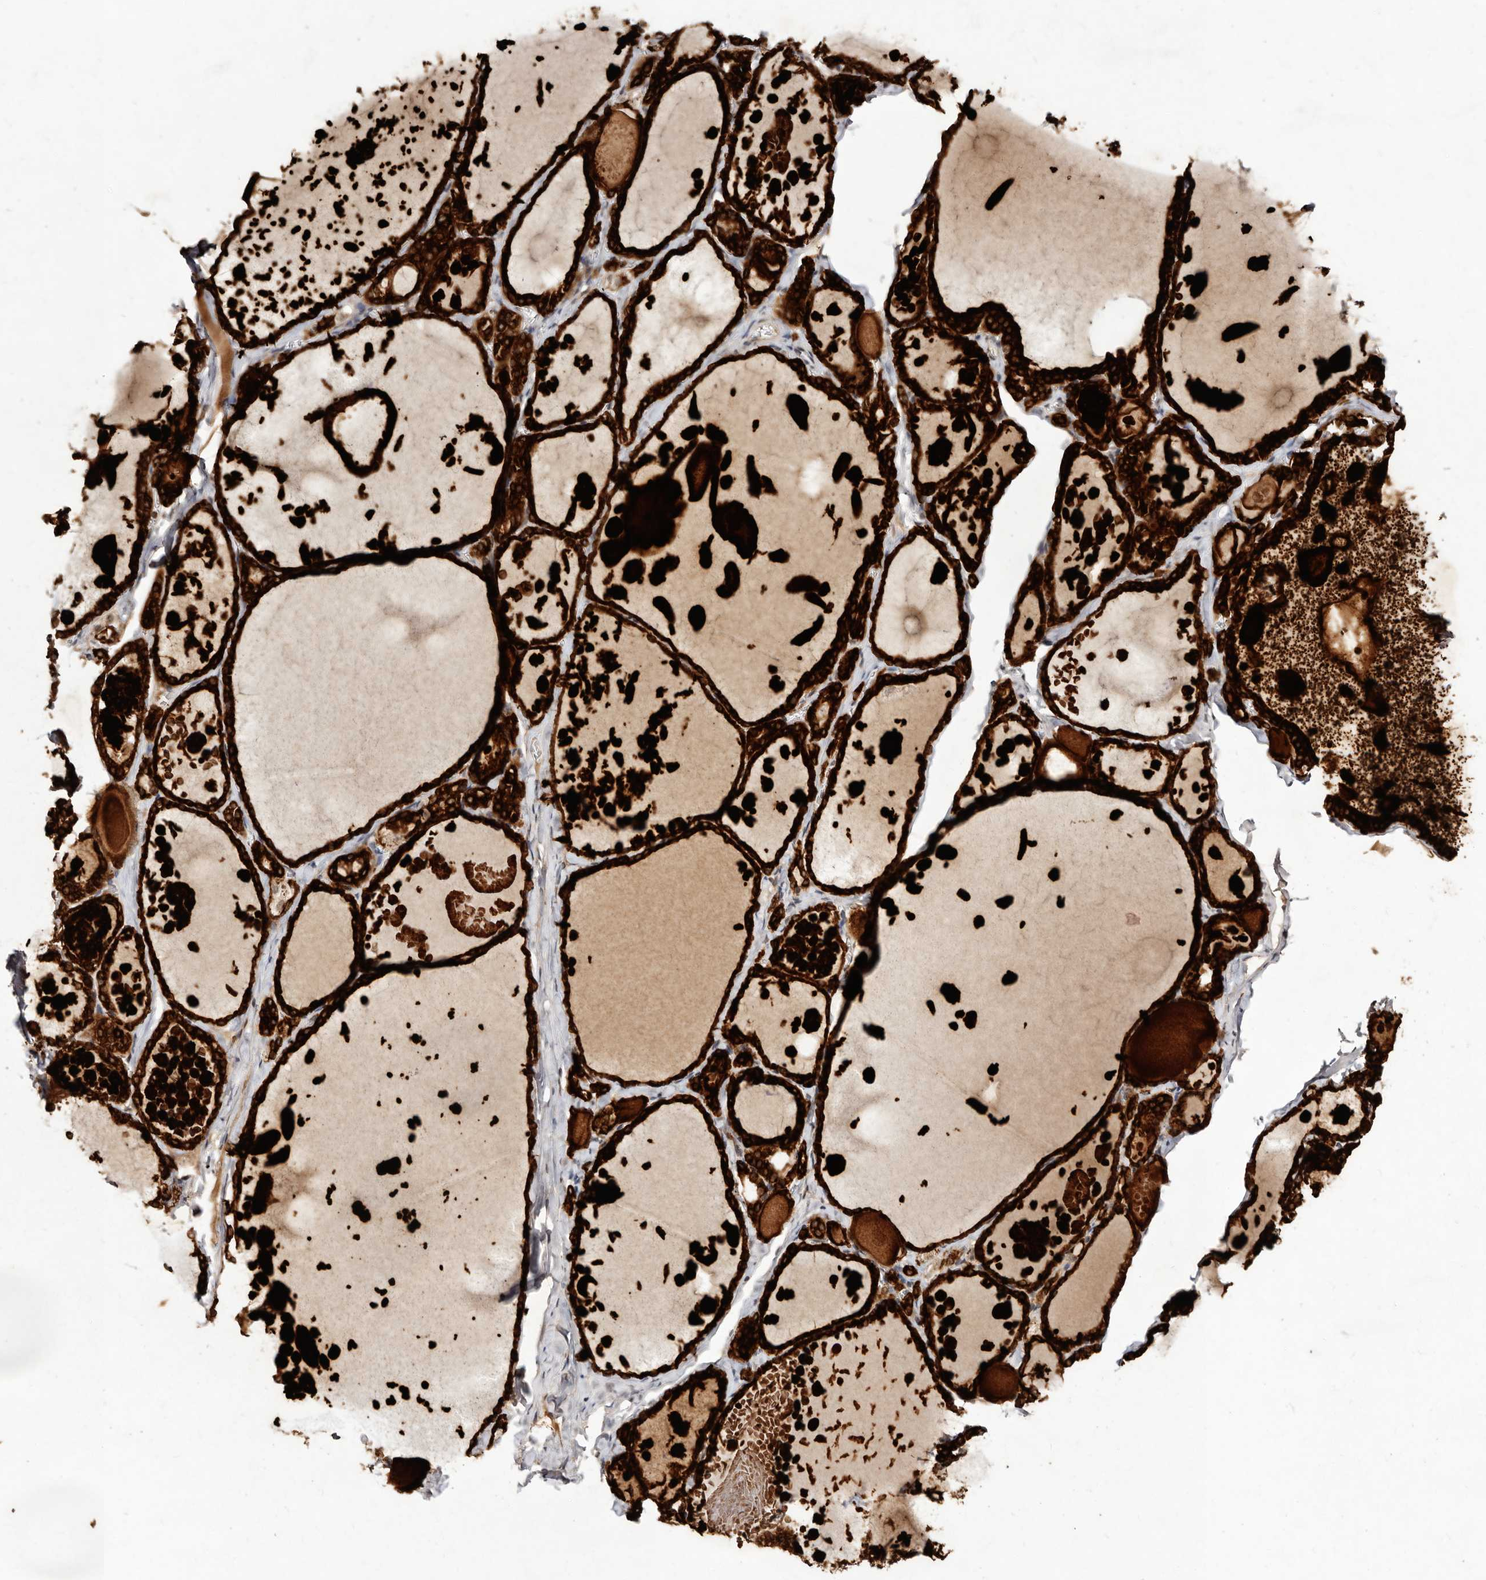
{"staining": {"intensity": "strong", "quantity": ">75%", "location": "cytoplasmic/membranous"}, "tissue": "thyroid gland", "cell_type": "Glandular cells", "image_type": "normal", "snomed": [{"axis": "morphology", "description": "Normal tissue, NOS"}, {"axis": "topography", "description": "Thyroid gland"}], "caption": "Strong cytoplasmic/membranous expression for a protein is seen in about >75% of glandular cells of benign thyroid gland using immunohistochemistry.", "gene": "LCORL", "patient": {"sex": "male", "age": 56}}